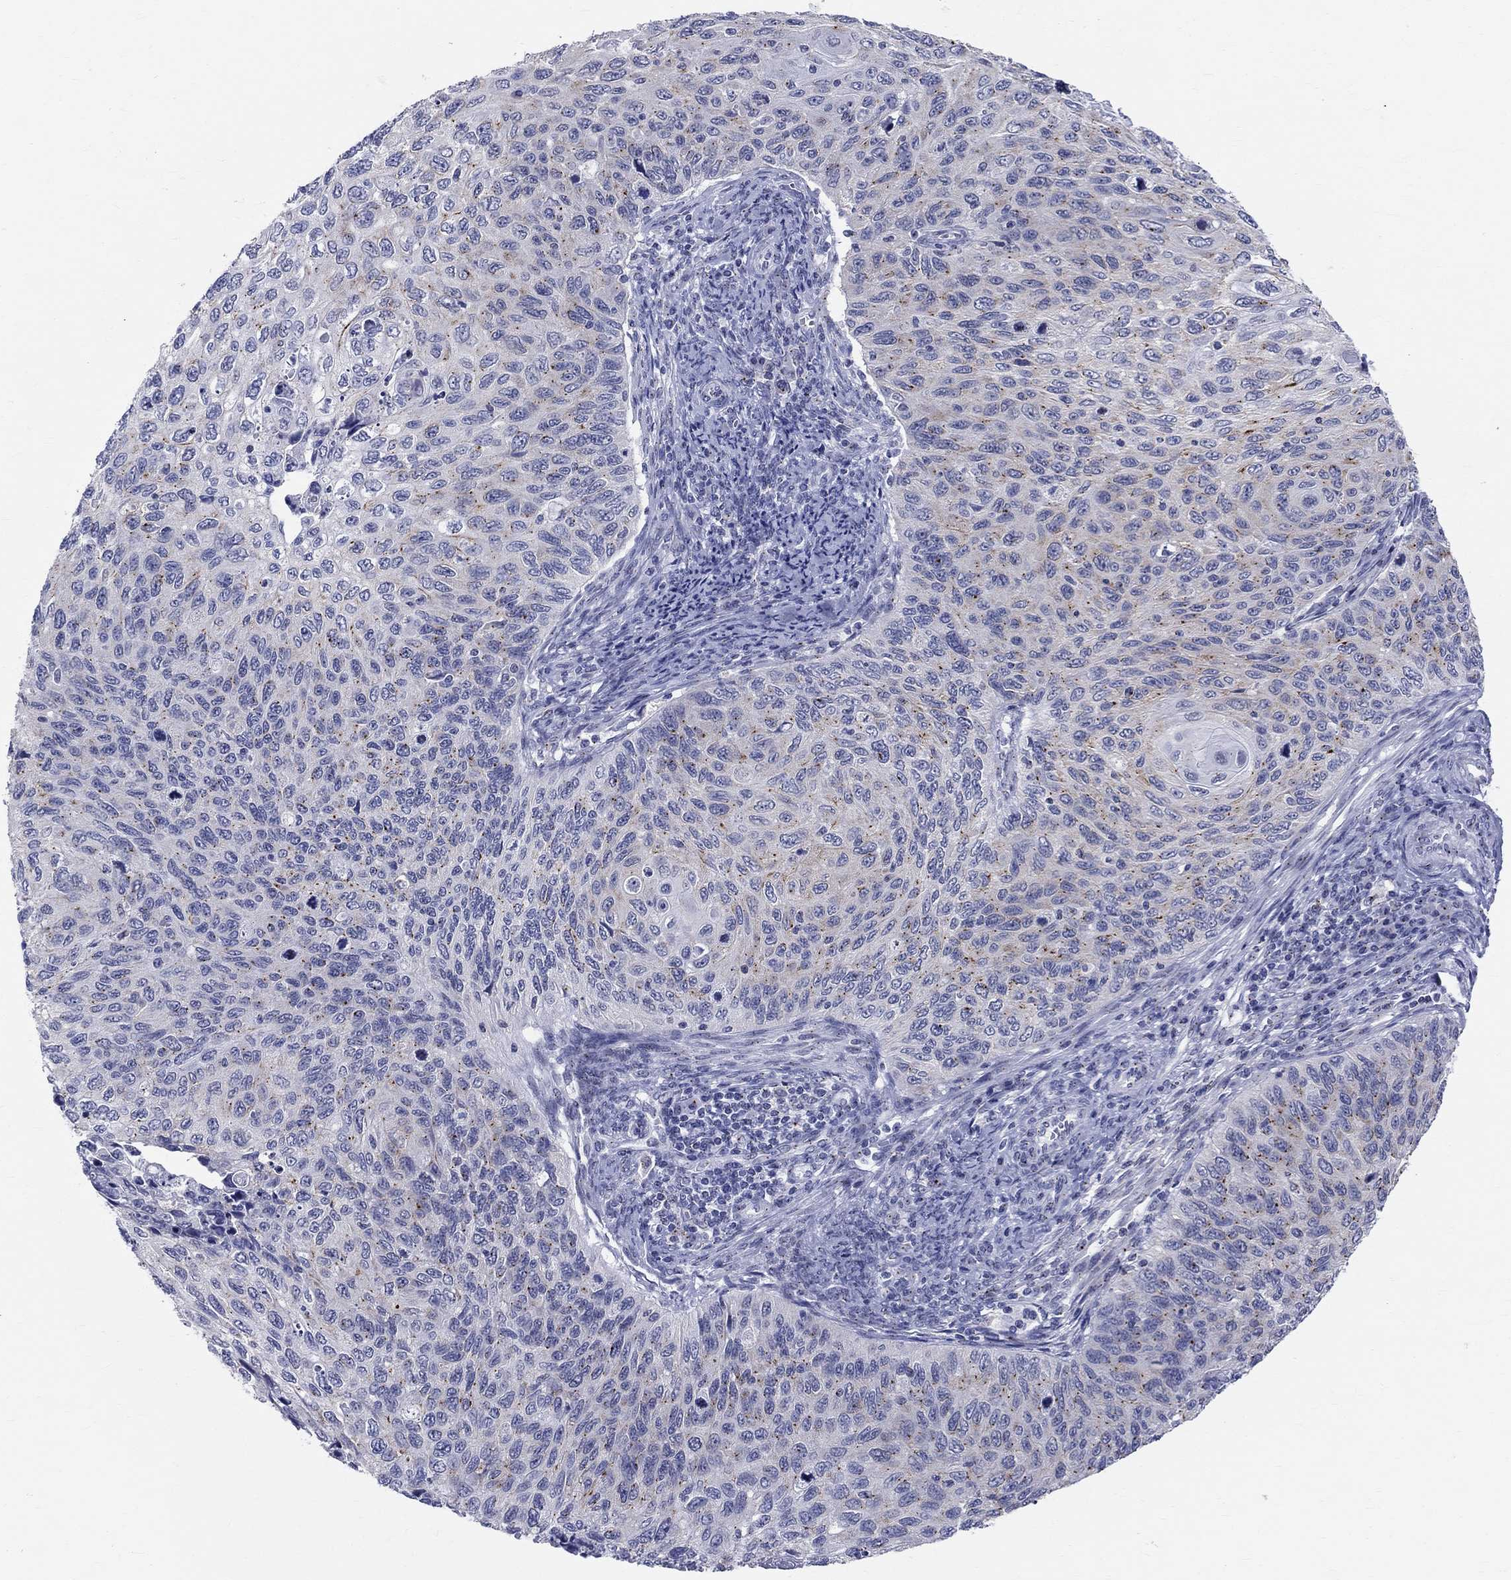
{"staining": {"intensity": "negative", "quantity": "none", "location": "none"}, "tissue": "cervical cancer", "cell_type": "Tumor cells", "image_type": "cancer", "snomed": [{"axis": "morphology", "description": "Squamous cell carcinoma, NOS"}, {"axis": "topography", "description": "Cervix"}], "caption": "Immunohistochemical staining of cervical cancer reveals no significant staining in tumor cells. (DAB (3,3'-diaminobenzidine) immunohistochemistry visualized using brightfield microscopy, high magnification).", "gene": "CEP43", "patient": {"sex": "female", "age": 70}}